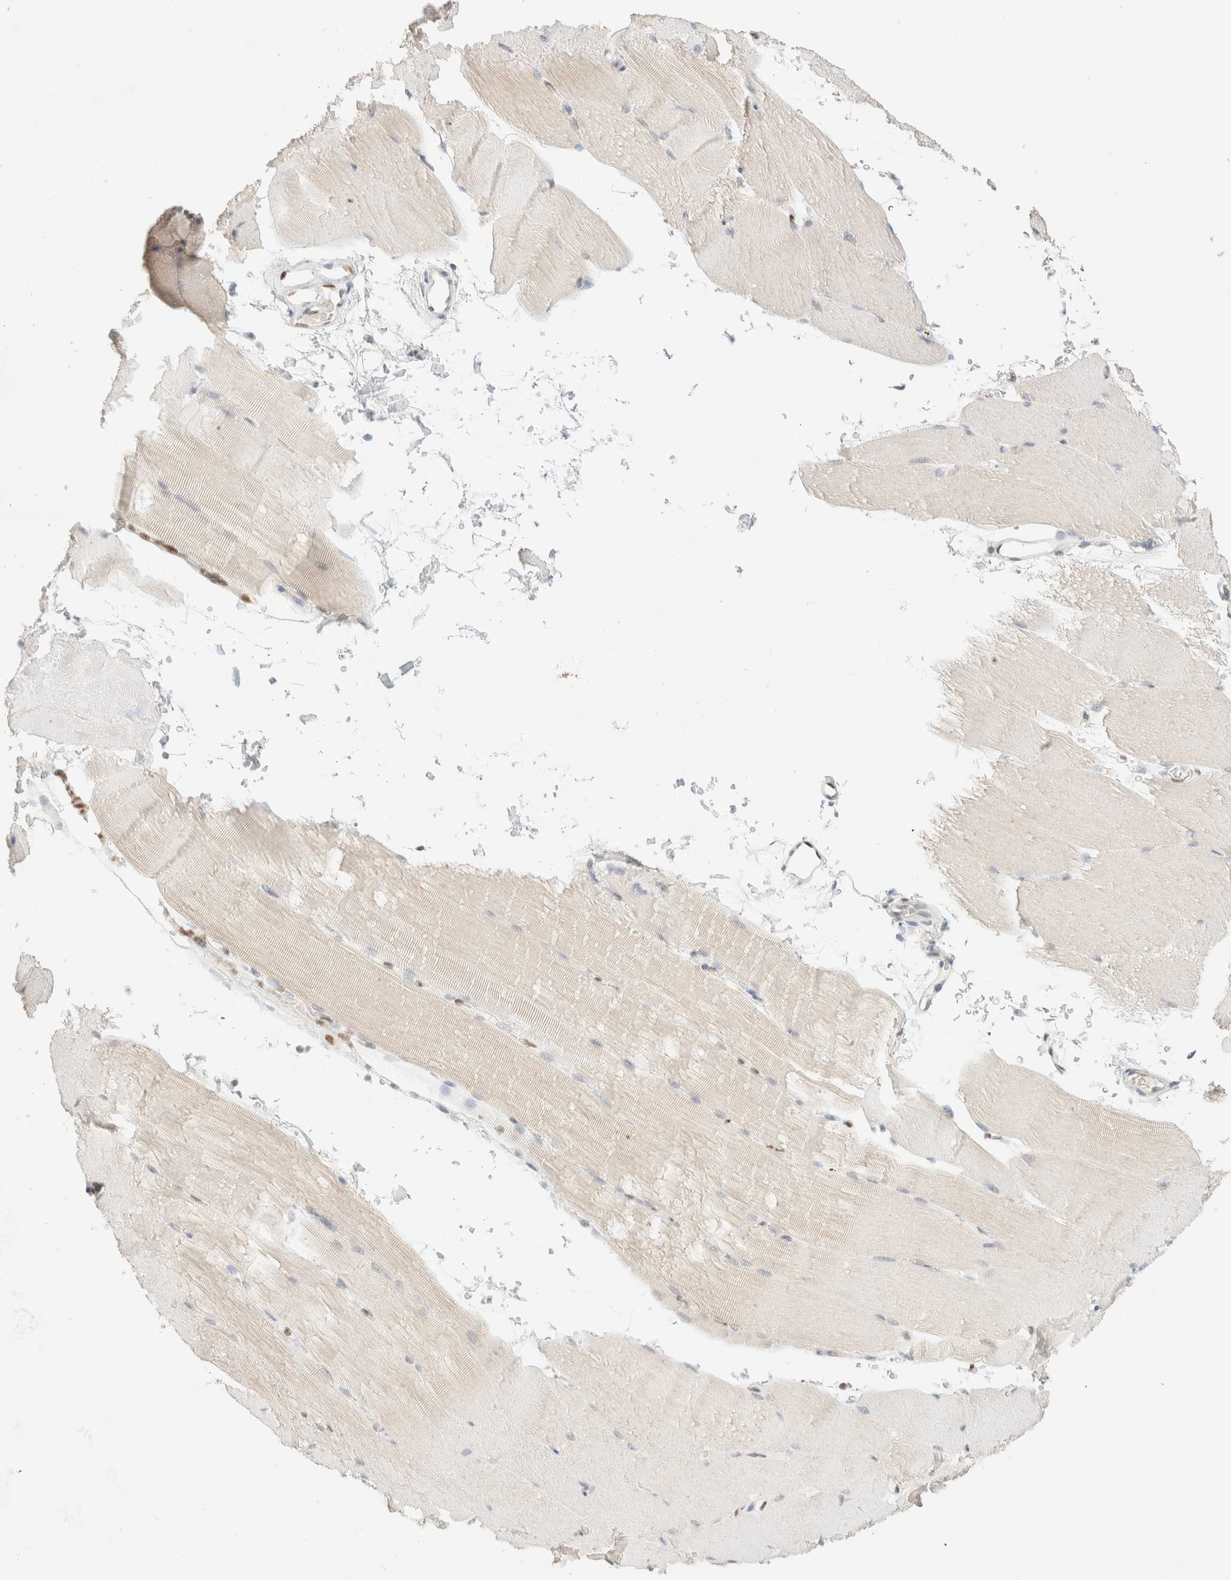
{"staining": {"intensity": "negative", "quantity": "none", "location": "none"}, "tissue": "skeletal muscle", "cell_type": "Myocytes", "image_type": "normal", "snomed": [{"axis": "morphology", "description": "Normal tissue, NOS"}, {"axis": "topography", "description": "Skeletal muscle"}, {"axis": "topography", "description": "Parathyroid gland"}], "caption": "Immunohistochemical staining of benign human skeletal muscle displays no significant expression in myocytes. The staining is performed using DAB brown chromogen with nuclei counter-stained in using hematoxylin.", "gene": "DDB2", "patient": {"sex": "female", "age": 37}}